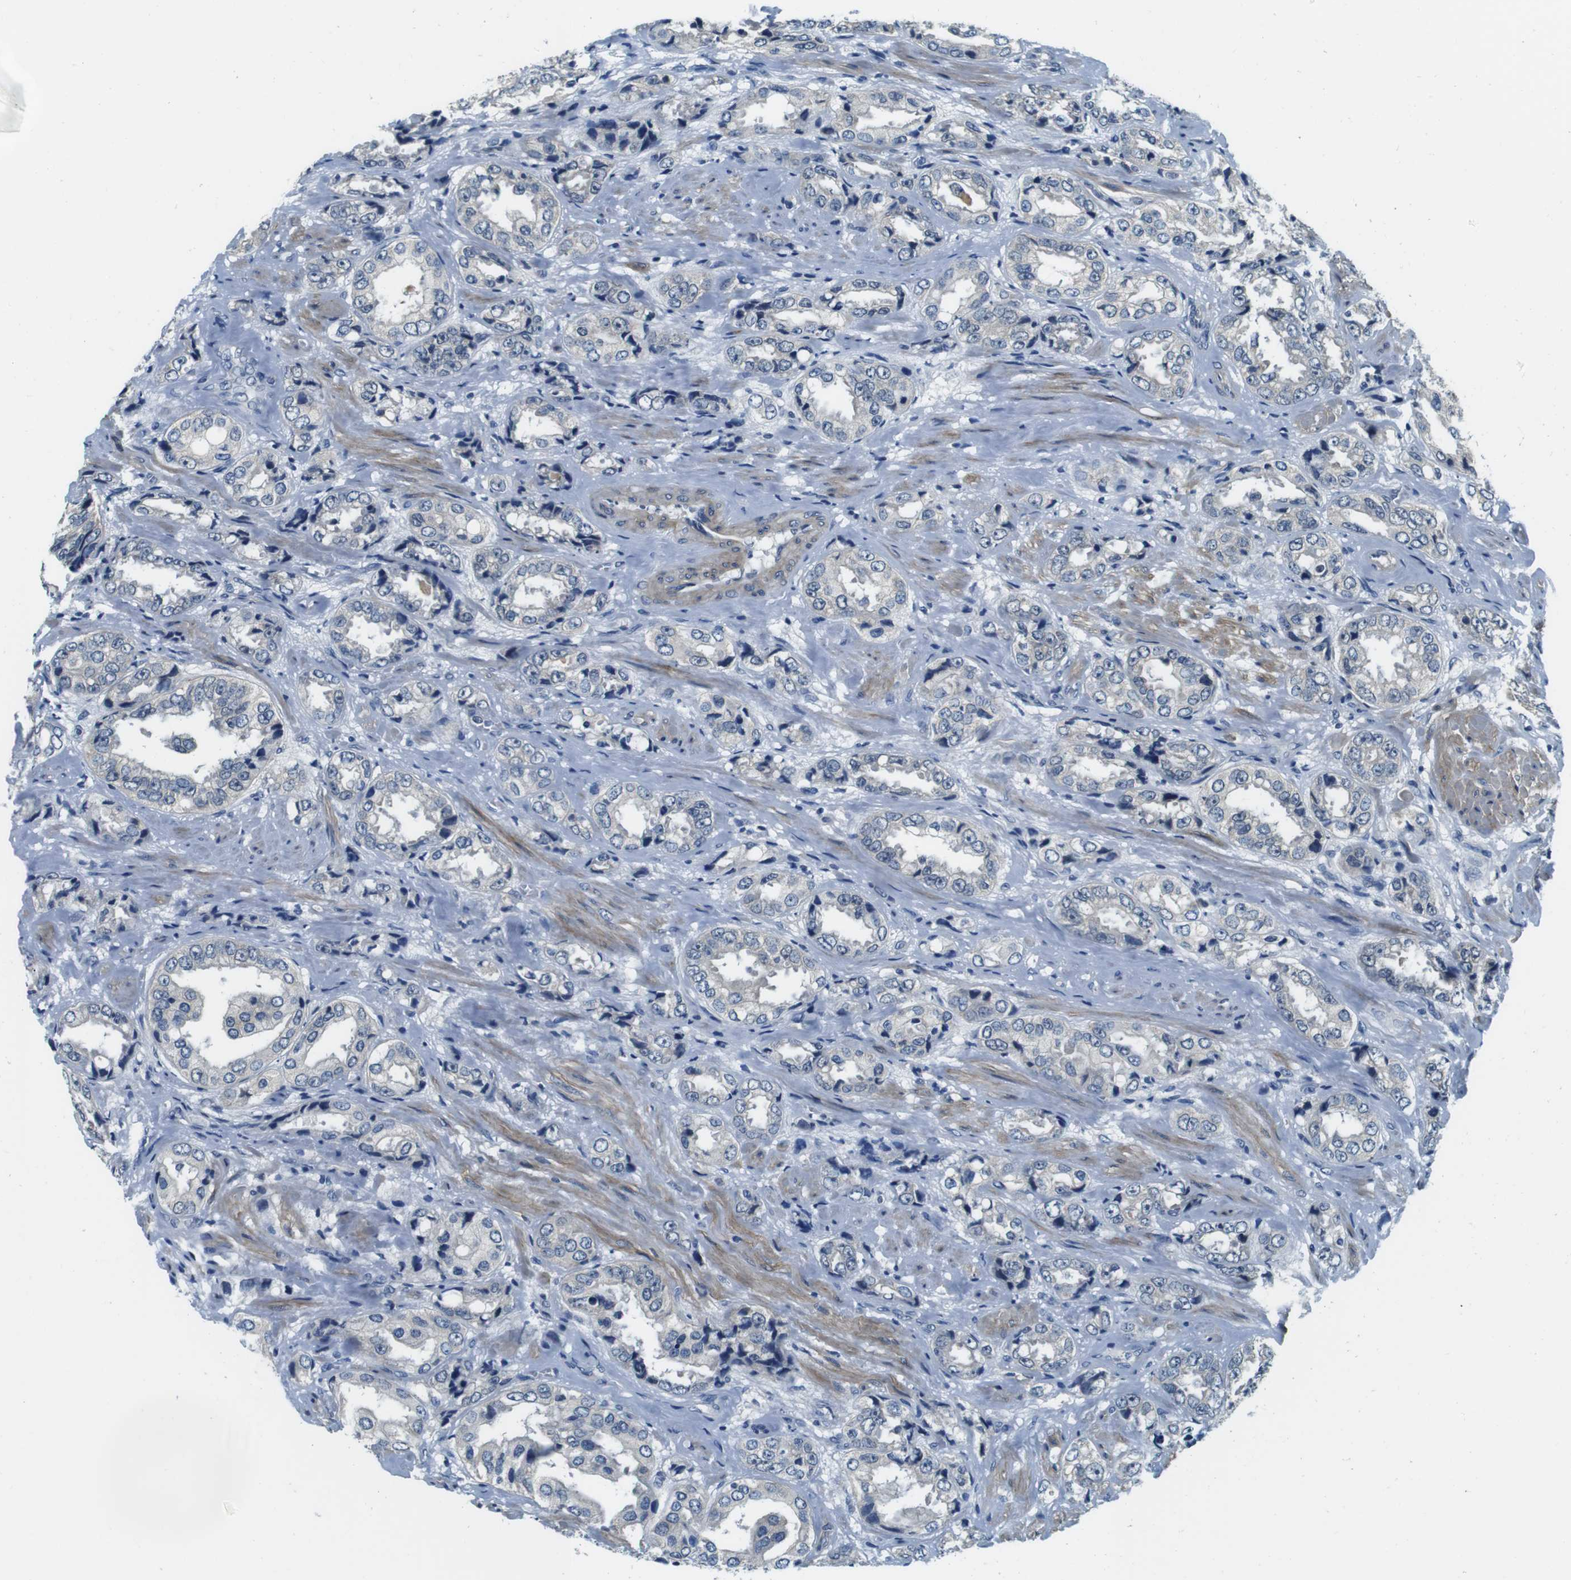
{"staining": {"intensity": "negative", "quantity": "none", "location": "none"}, "tissue": "prostate cancer", "cell_type": "Tumor cells", "image_type": "cancer", "snomed": [{"axis": "morphology", "description": "Adenocarcinoma, High grade"}, {"axis": "topography", "description": "Prostate"}], "caption": "High-grade adenocarcinoma (prostate) was stained to show a protein in brown. There is no significant positivity in tumor cells. (DAB immunohistochemistry (IHC), high magnification).", "gene": "DTNA", "patient": {"sex": "male", "age": 61}}